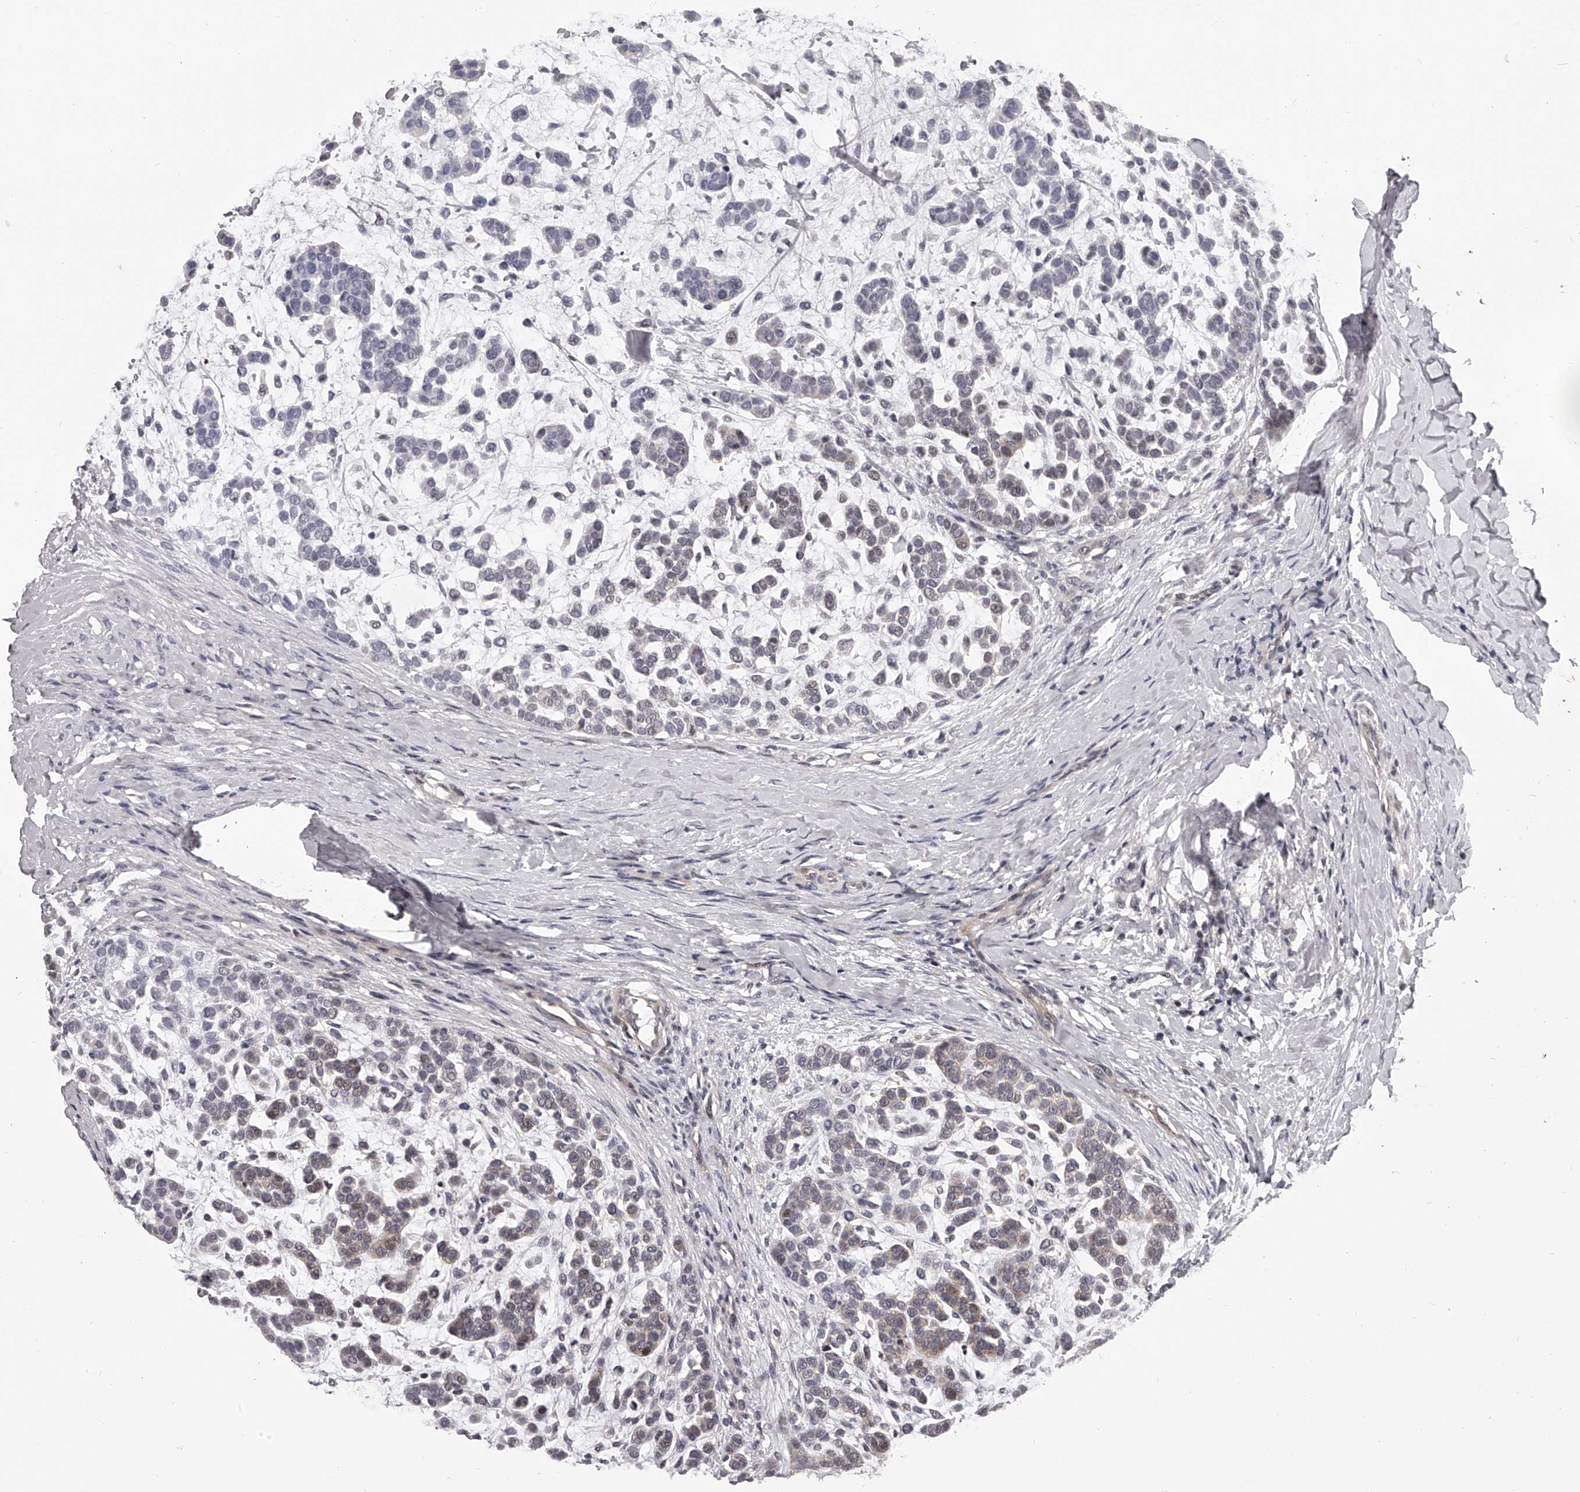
{"staining": {"intensity": "weak", "quantity": "<25%", "location": "cytoplasmic/membranous"}, "tissue": "head and neck cancer", "cell_type": "Tumor cells", "image_type": "cancer", "snomed": [{"axis": "morphology", "description": "Adenocarcinoma, NOS"}, {"axis": "morphology", "description": "Adenoma, NOS"}, {"axis": "topography", "description": "Head-Neck"}], "caption": "This is a micrograph of IHC staining of head and neck adenocarcinoma, which shows no staining in tumor cells. (DAB (3,3'-diaminobenzidine) IHC with hematoxylin counter stain).", "gene": "PFDN2", "patient": {"sex": "female", "age": 55}}